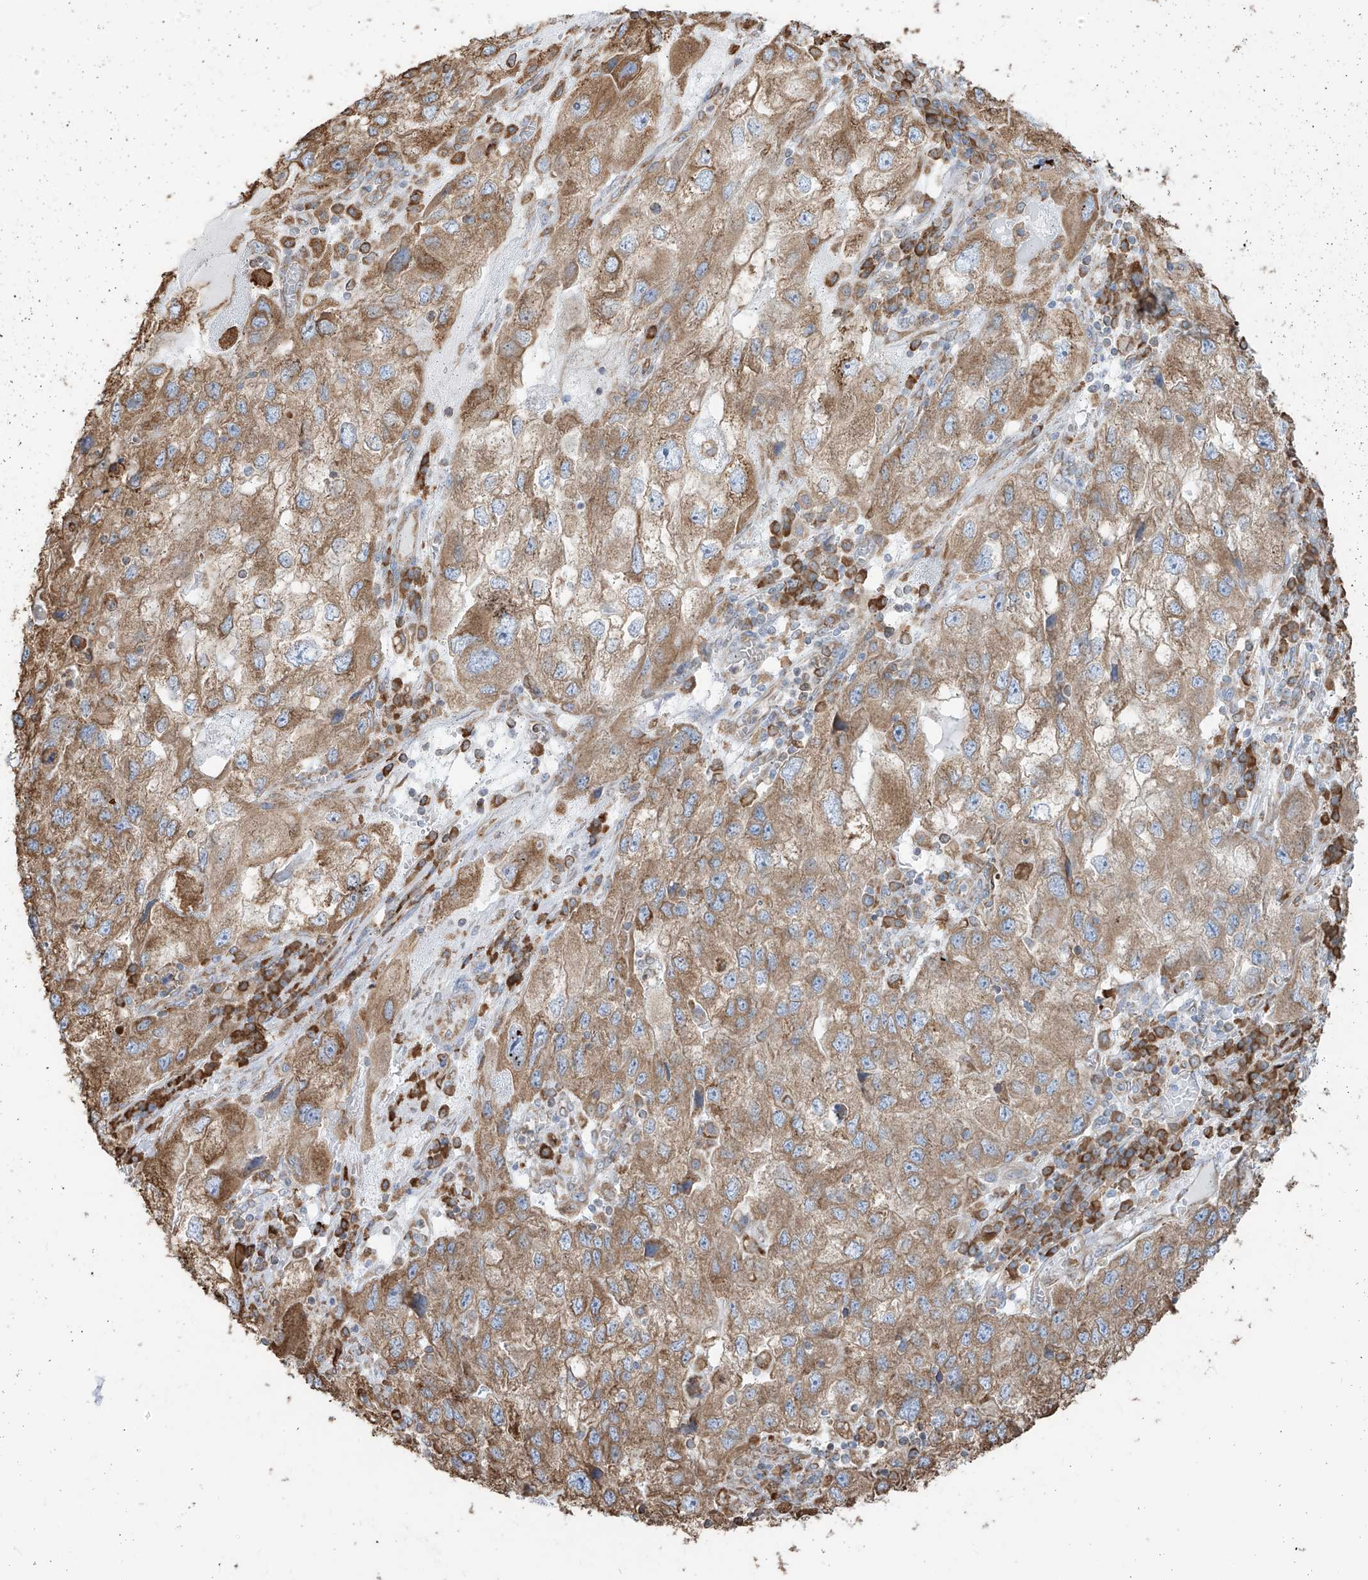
{"staining": {"intensity": "moderate", "quantity": ">75%", "location": "cytoplasmic/membranous"}, "tissue": "endometrial cancer", "cell_type": "Tumor cells", "image_type": "cancer", "snomed": [{"axis": "morphology", "description": "Adenocarcinoma, NOS"}, {"axis": "topography", "description": "Endometrium"}], "caption": "Immunohistochemical staining of adenocarcinoma (endometrial) displays medium levels of moderate cytoplasmic/membranous protein staining in about >75% of tumor cells.", "gene": "PDIA6", "patient": {"sex": "female", "age": 49}}